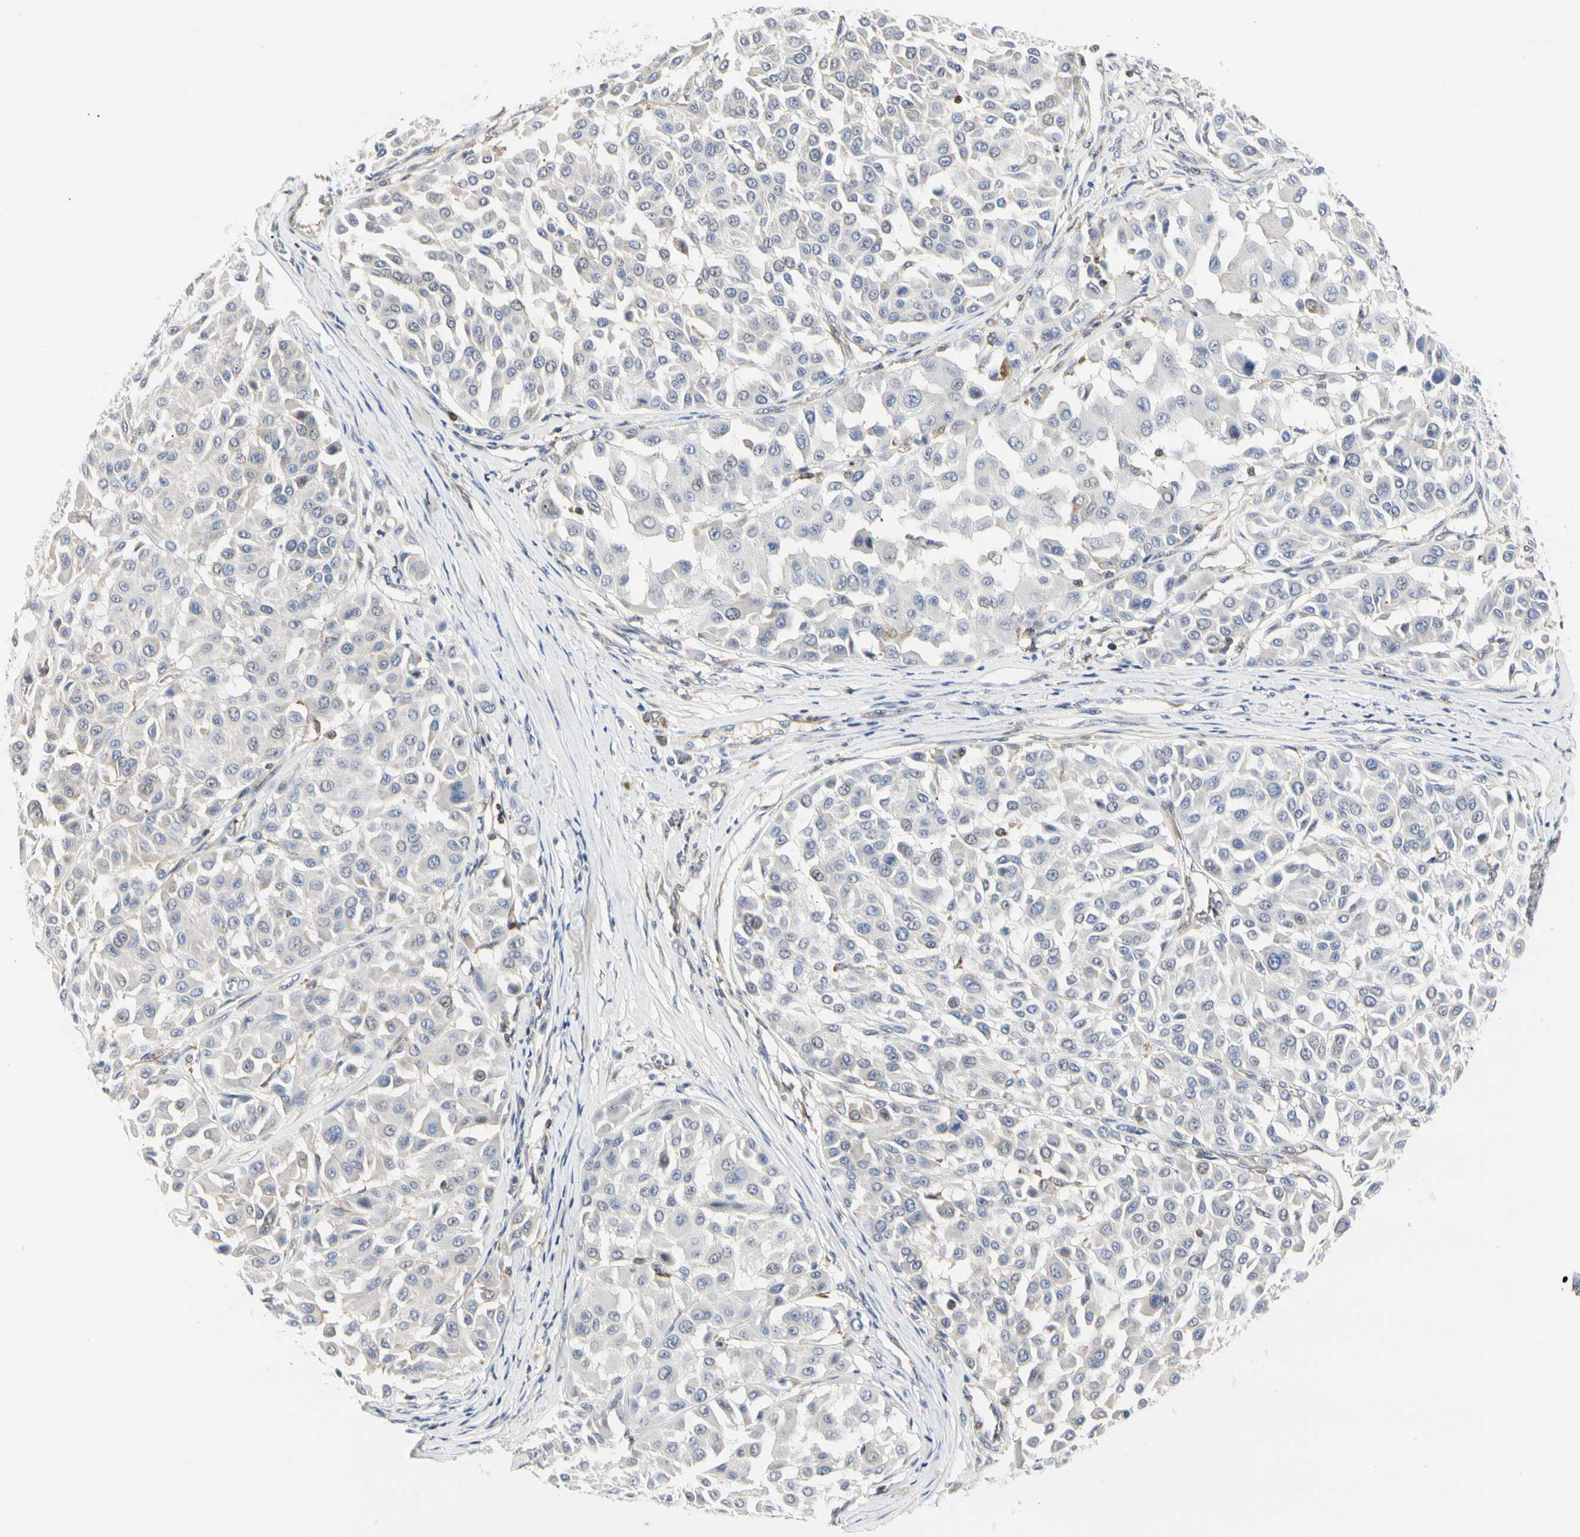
{"staining": {"intensity": "negative", "quantity": "none", "location": "none"}, "tissue": "melanoma", "cell_type": "Tumor cells", "image_type": "cancer", "snomed": [{"axis": "morphology", "description": "Malignant melanoma, Metastatic site"}, {"axis": "topography", "description": "Soft tissue"}], "caption": "This is a histopathology image of immunohistochemistry (IHC) staining of melanoma, which shows no expression in tumor cells.", "gene": "SHANK2", "patient": {"sex": "male", "age": 41}}